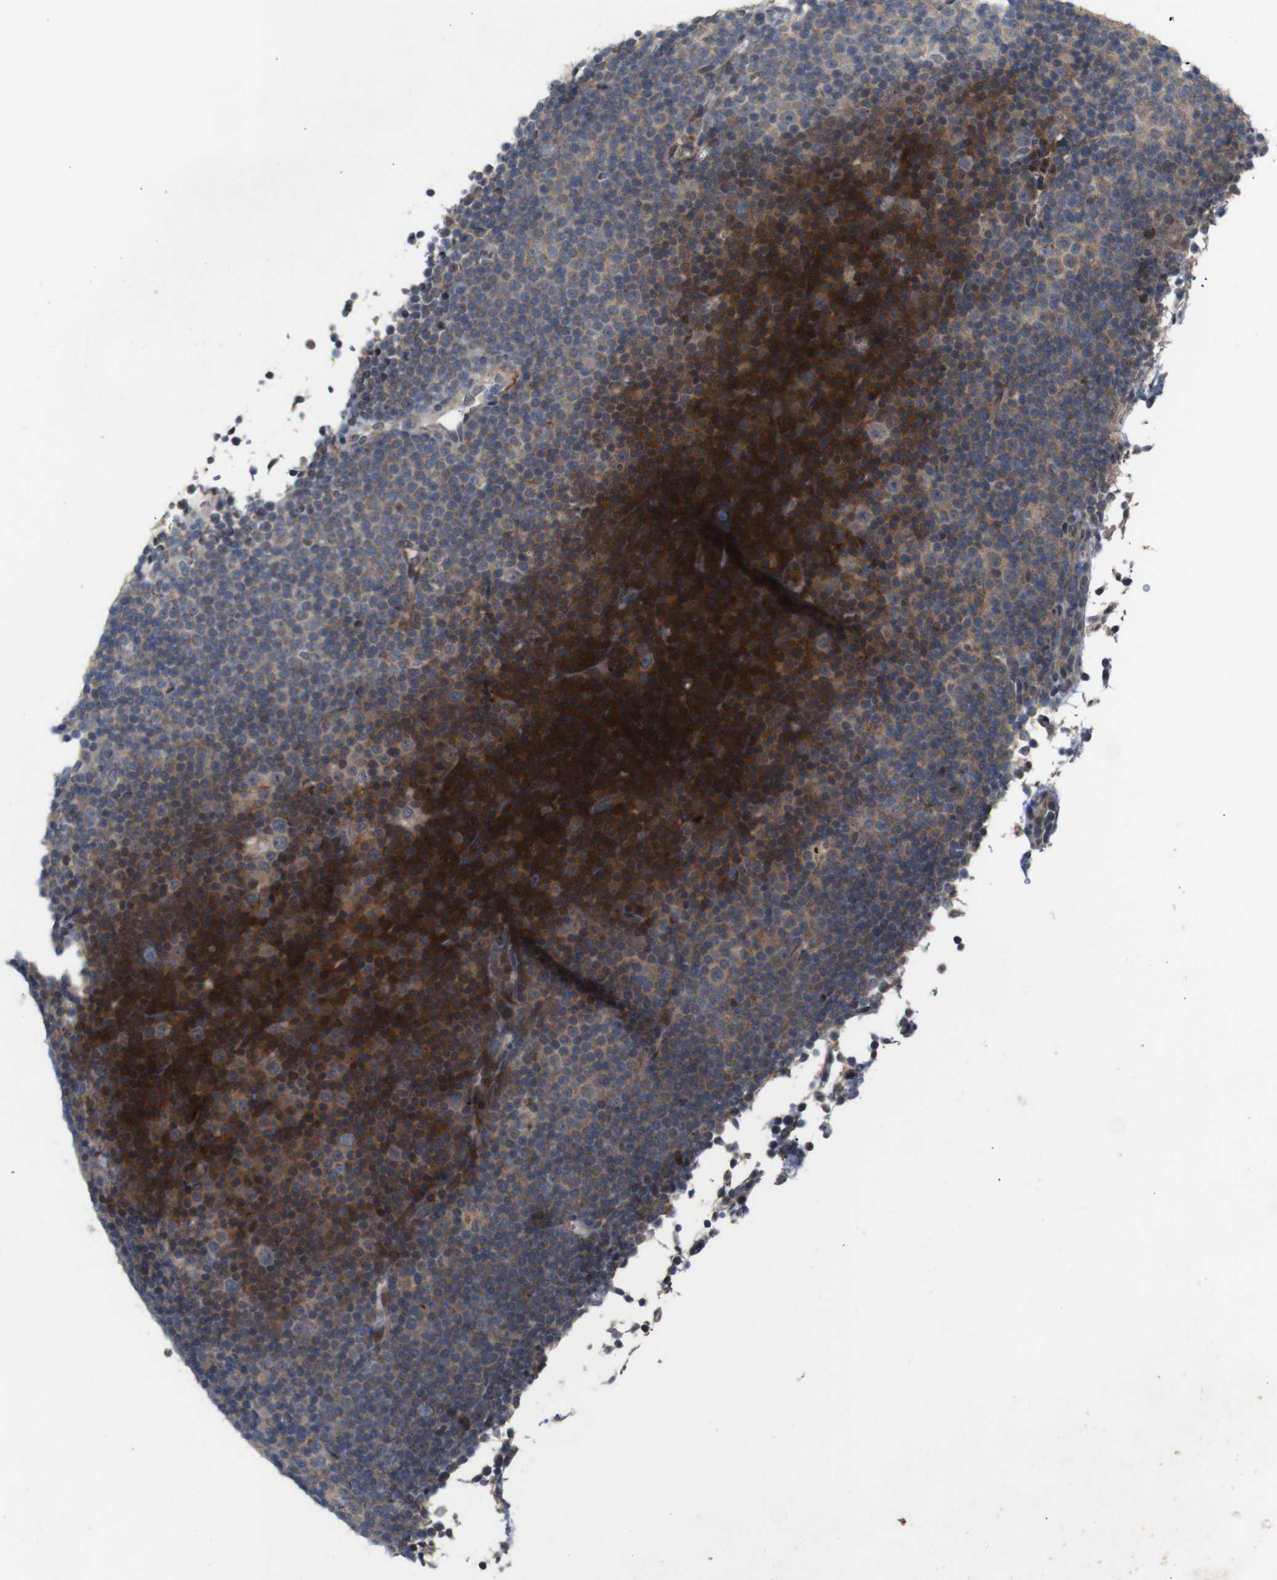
{"staining": {"intensity": "moderate", "quantity": ">75%", "location": "cytoplasmic/membranous"}, "tissue": "lymphoma", "cell_type": "Tumor cells", "image_type": "cancer", "snomed": [{"axis": "morphology", "description": "Malignant lymphoma, non-Hodgkin's type, Low grade"}, {"axis": "topography", "description": "Lymph node"}], "caption": "Immunohistochemistry (IHC) of human malignant lymphoma, non-Hodgkin's type (low-grade) exhibits medium levels of moderate cytoplasmic/membranous expression in about >75% of tumor cells.", "gene": "ATP7B", "patient": {"sex": "female", "age": 67}}